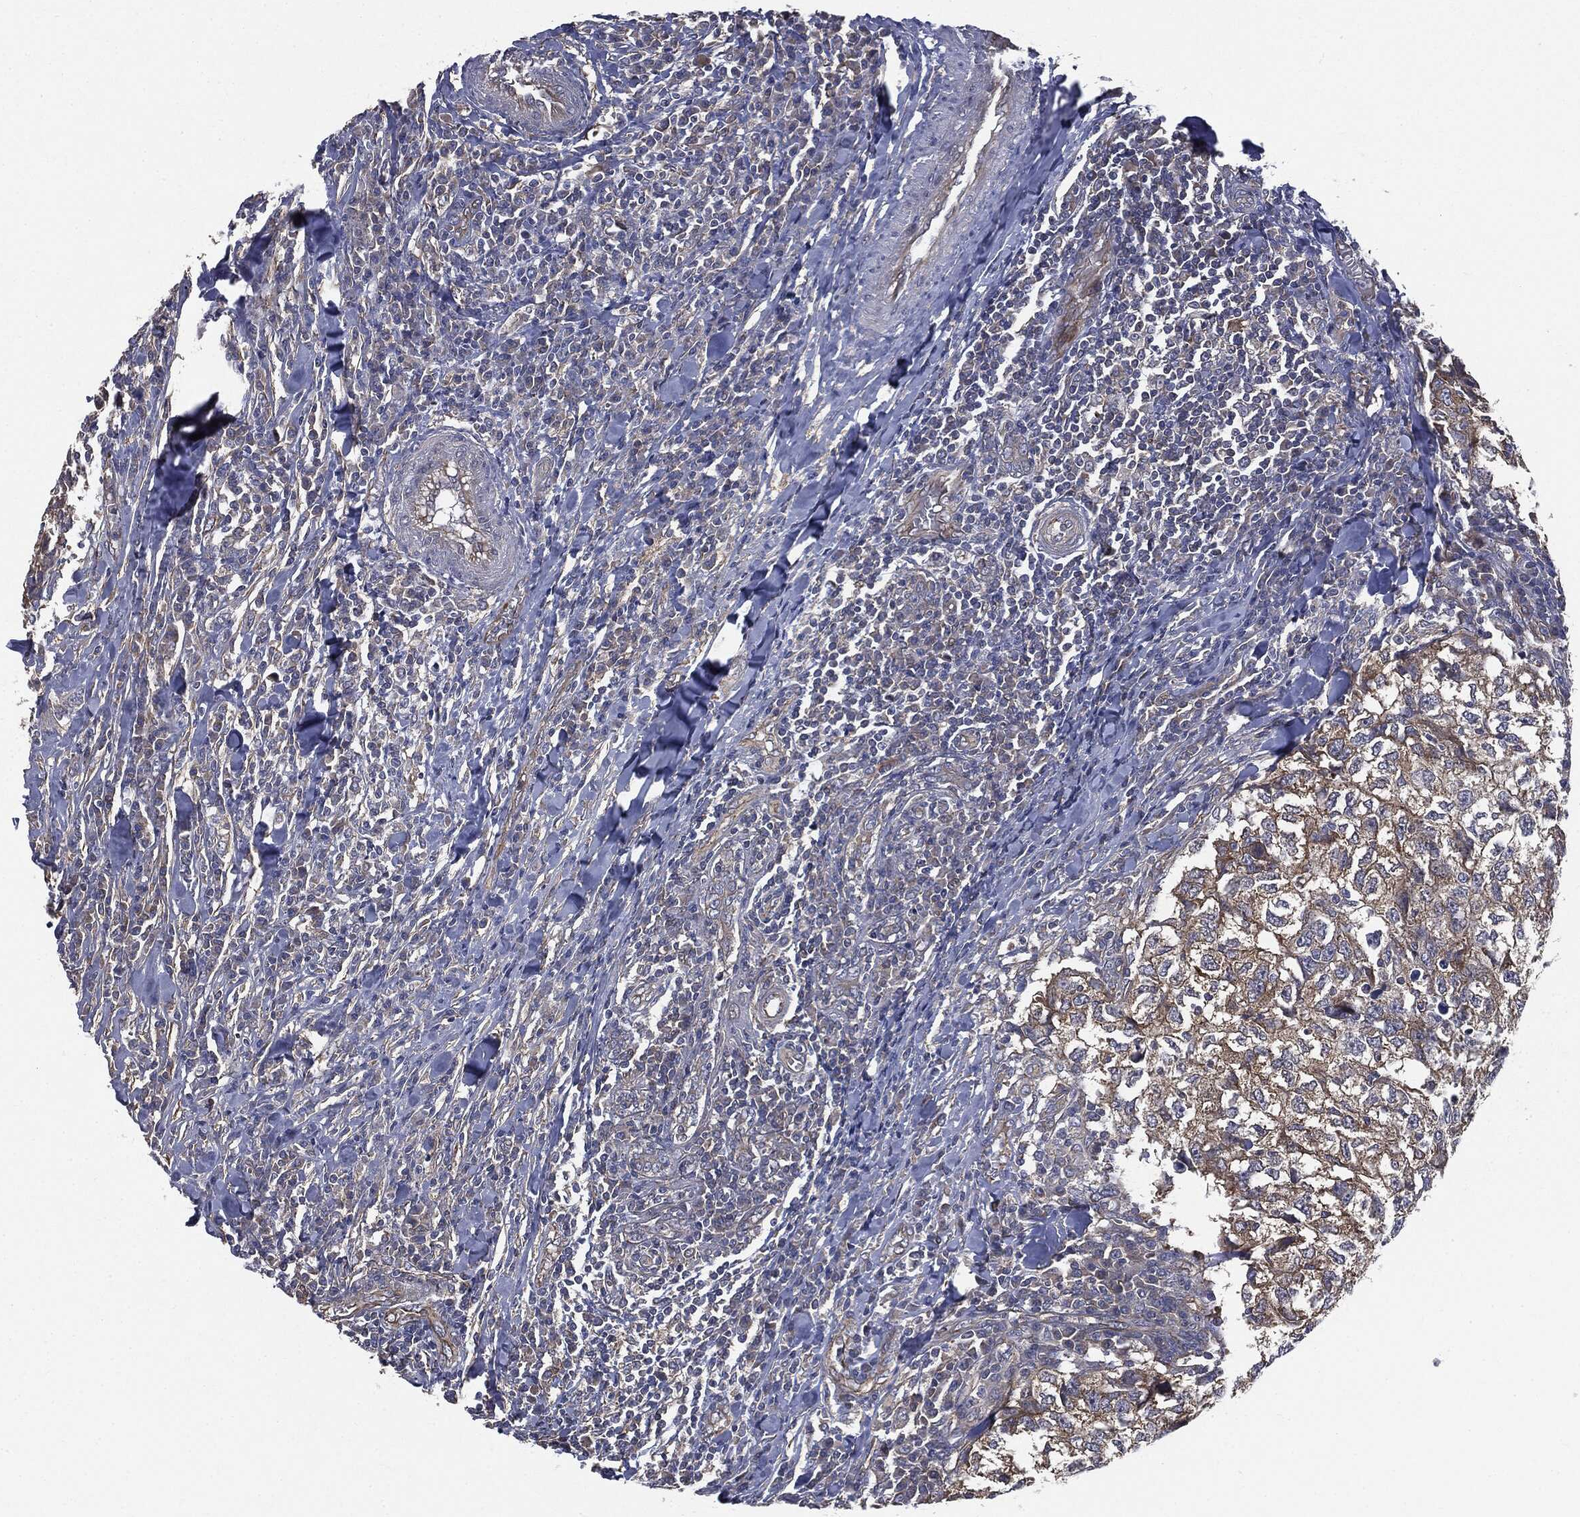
{"staining": {"intensity": "weak", "quantity": ">75%", "location": "cytoplasmic/membranous"}, "tissue": "breast cancer", "cell_type": "Tumor cells", "image_type": "cancer", "snomed": [{"axis": "morphology", "description": "Duct carcinoma"}, {"axis": "topography", "description": "Breast"}], "caption": "Infiltrating ductal carcinoma (breast) was stained to show a protein in brown. There is low levels of weak cytoplasmic/membranous staining in about >75% of tumor cells.", "gene": "EPS15L1", "patient": {"sex": "female", "age": 30}}